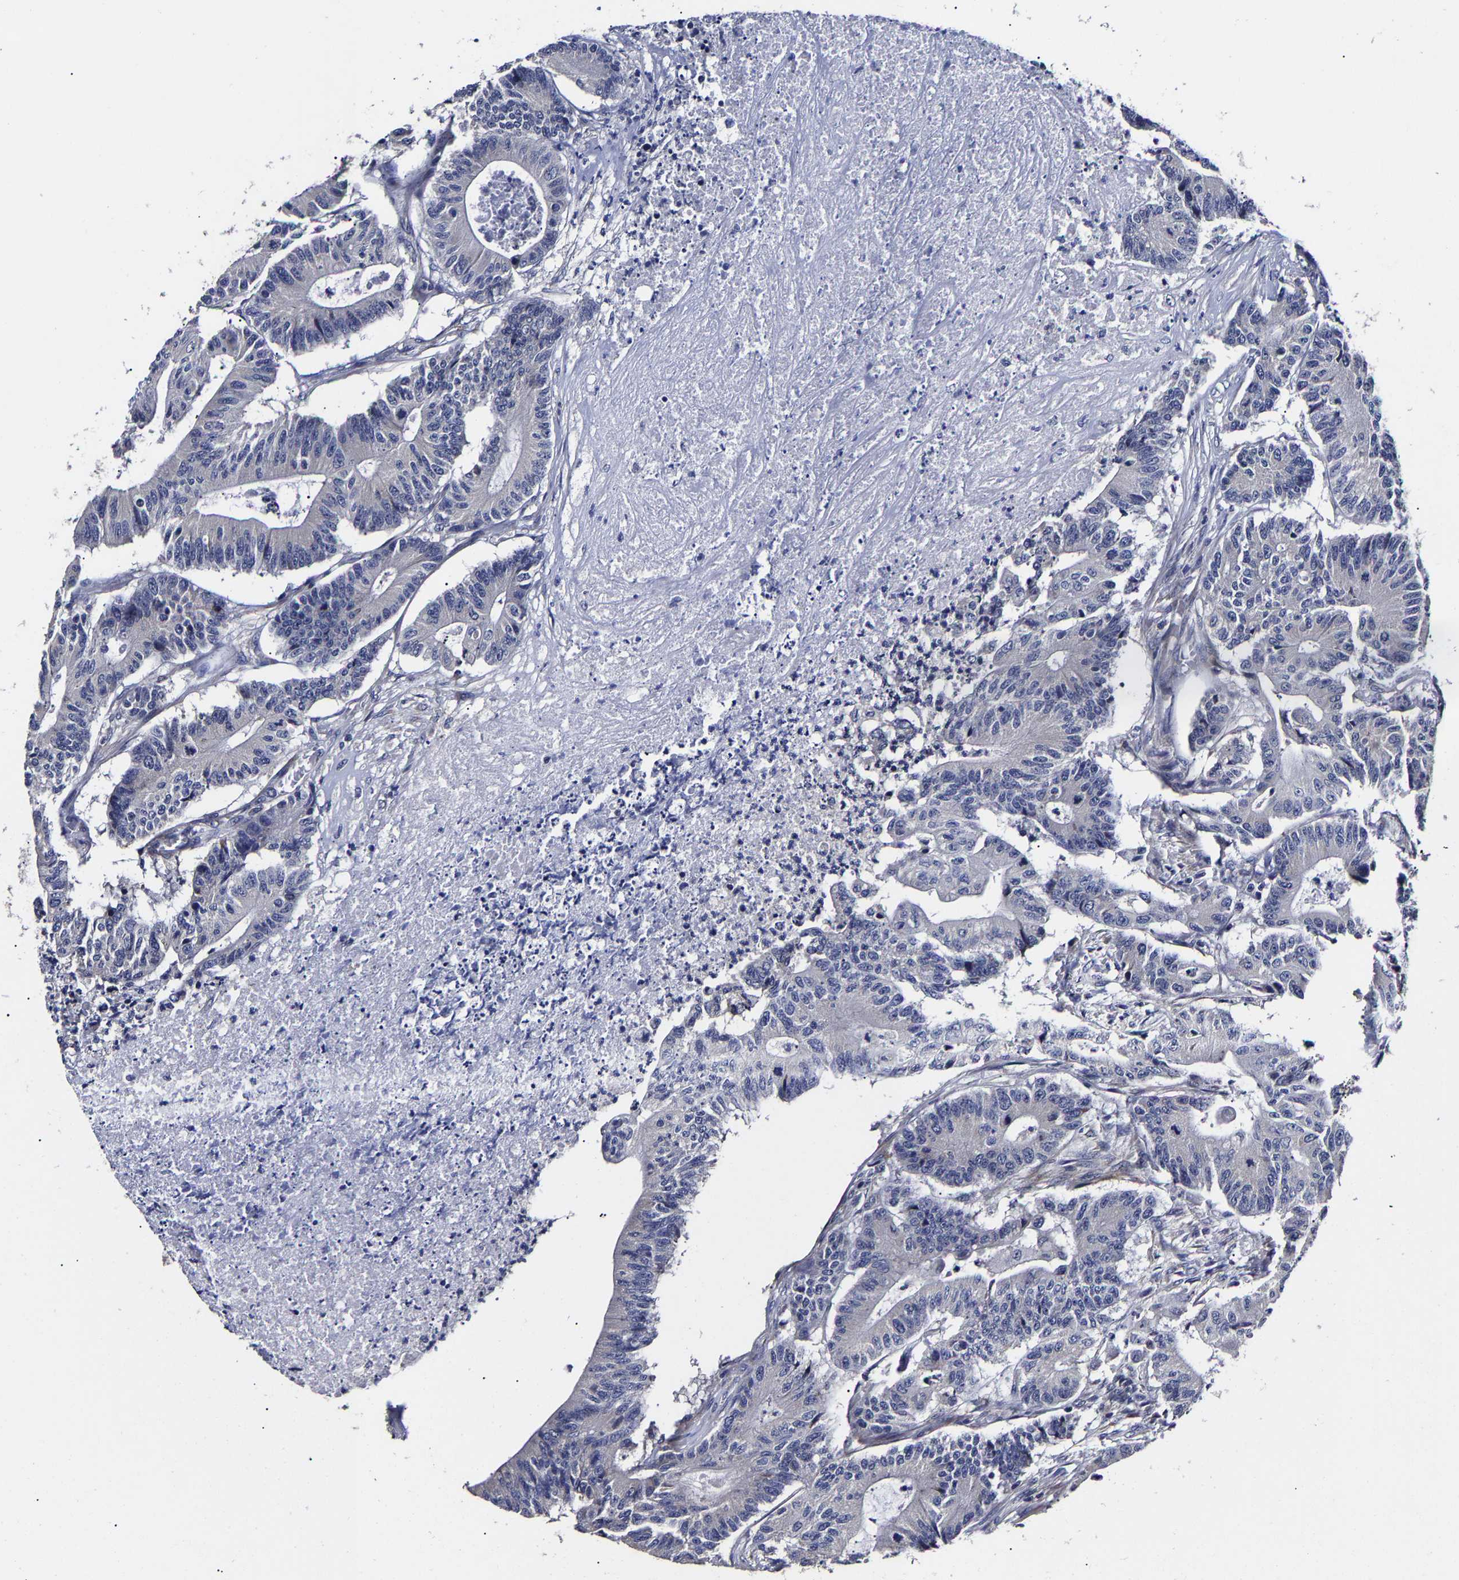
{"staining": {"intensity": "negative", "quantity": "none", "location": "none"}, "tissue": "colorectal cancer", "cell_type": "Tumor cells", "image_type": "cancer", "snomed": [{"axis": "morphology", "description": "Adenocarcinoma, NOS"}, {"axis": "topography", "description": "Colon"}], "caption": "DAB (3,3'-diaminobenzidine) immunohistochemical staining of human colorectal cancer (adenocarcinoma) displays no significant positivity in tumor cells.", "gene": "AASS", "patient": {"sex": "female", "age": 84}}